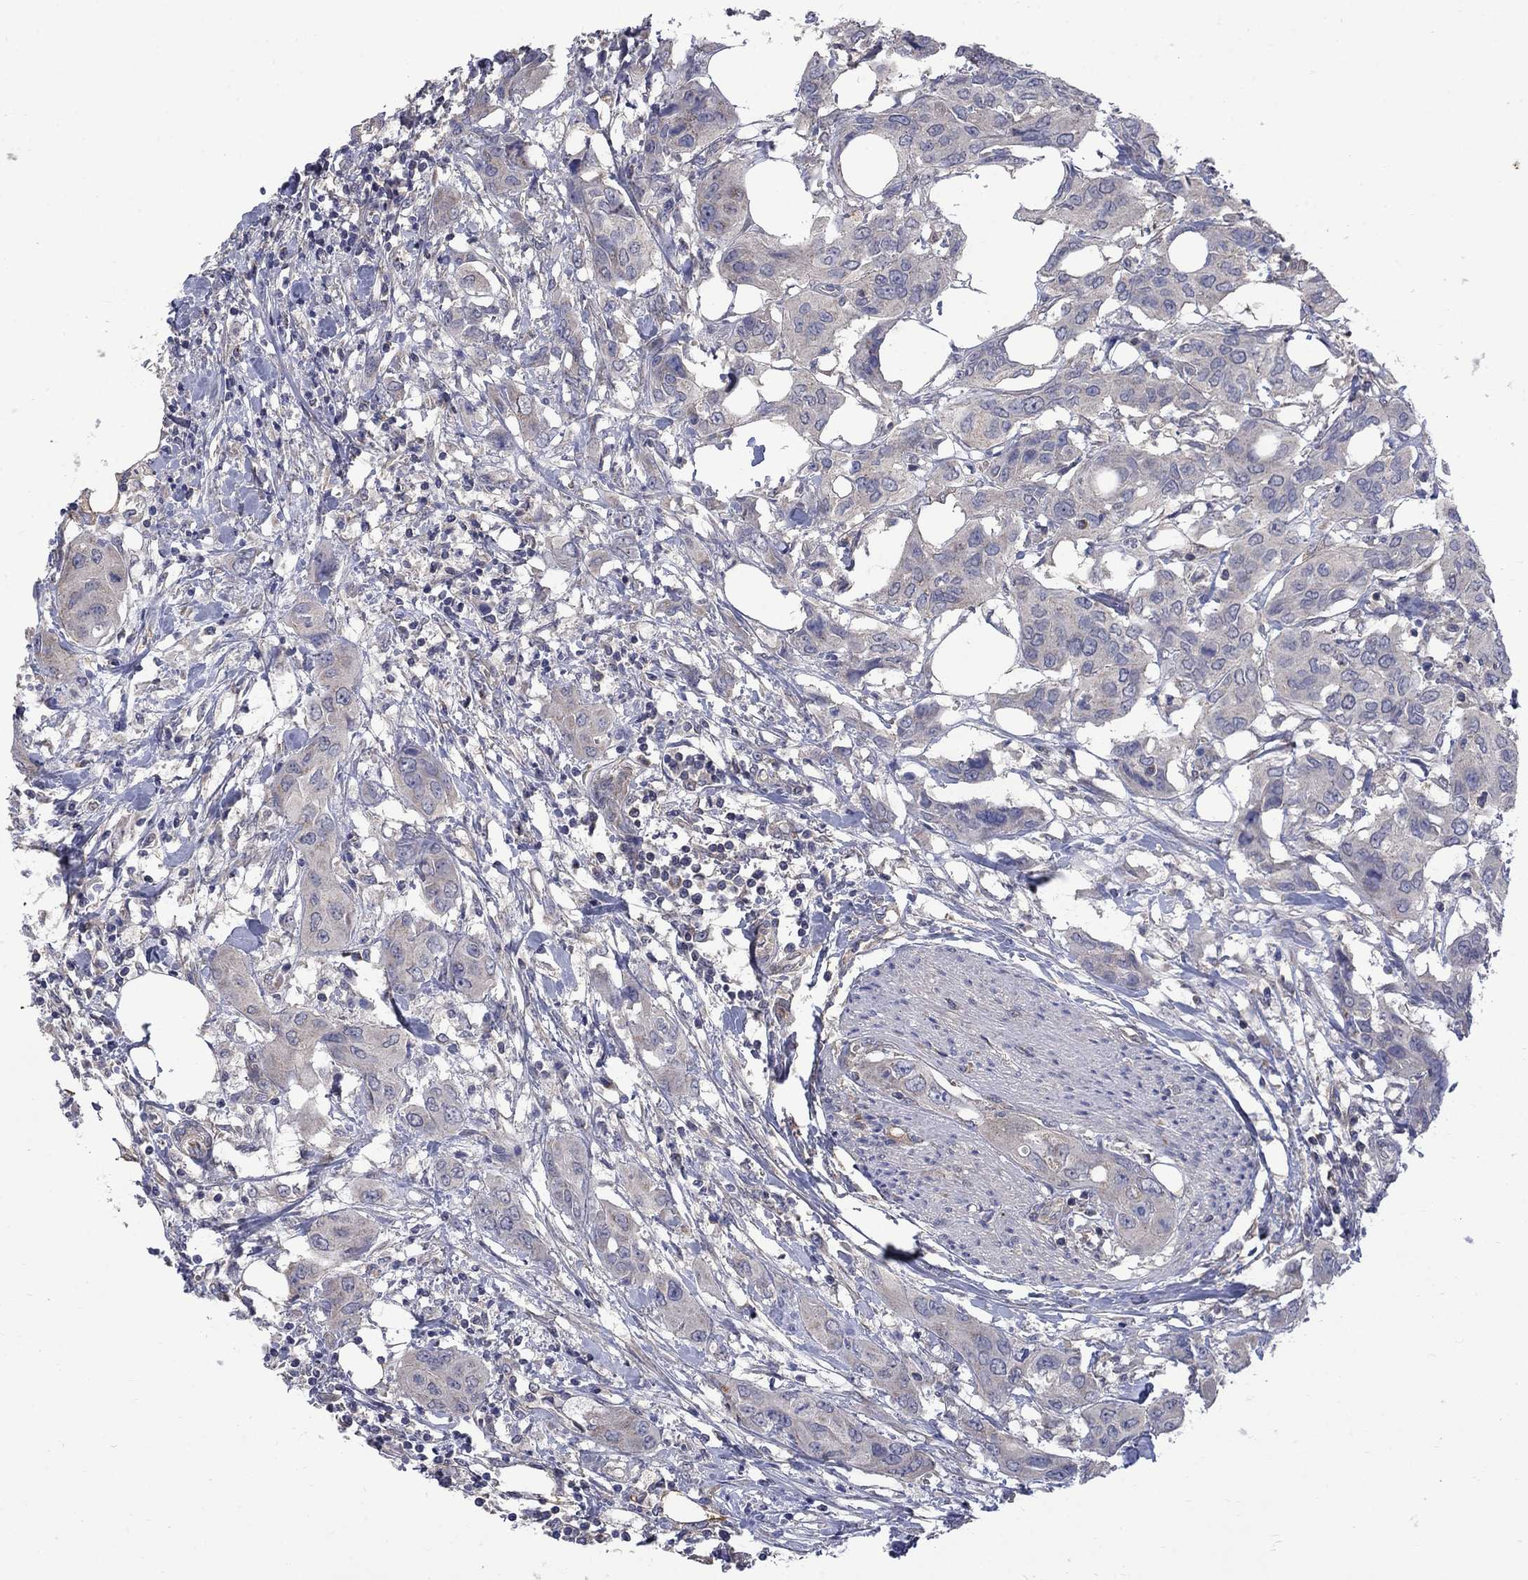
{"staining": {"intensity": "negative", "quantity": "none", "location": "none"}, "tissue": "urothelial cancer", "cell_type": "Tumor cells", "image_type": "cancer", "snomed": [{"axis": "morphology", "description": "Urothelial carcinoma, NOS"}, {"axis": "morphology", "description": "Urothelial carcinoma, High grade"}, {"axis": "topography", "description": "Urinary bladder"}], "caption": "The image displays no significant positivity in tumor cells of transitional cell carcinoma.", "gene": "HSPA12A", "patient": {"sex": "male", "age": 63}}